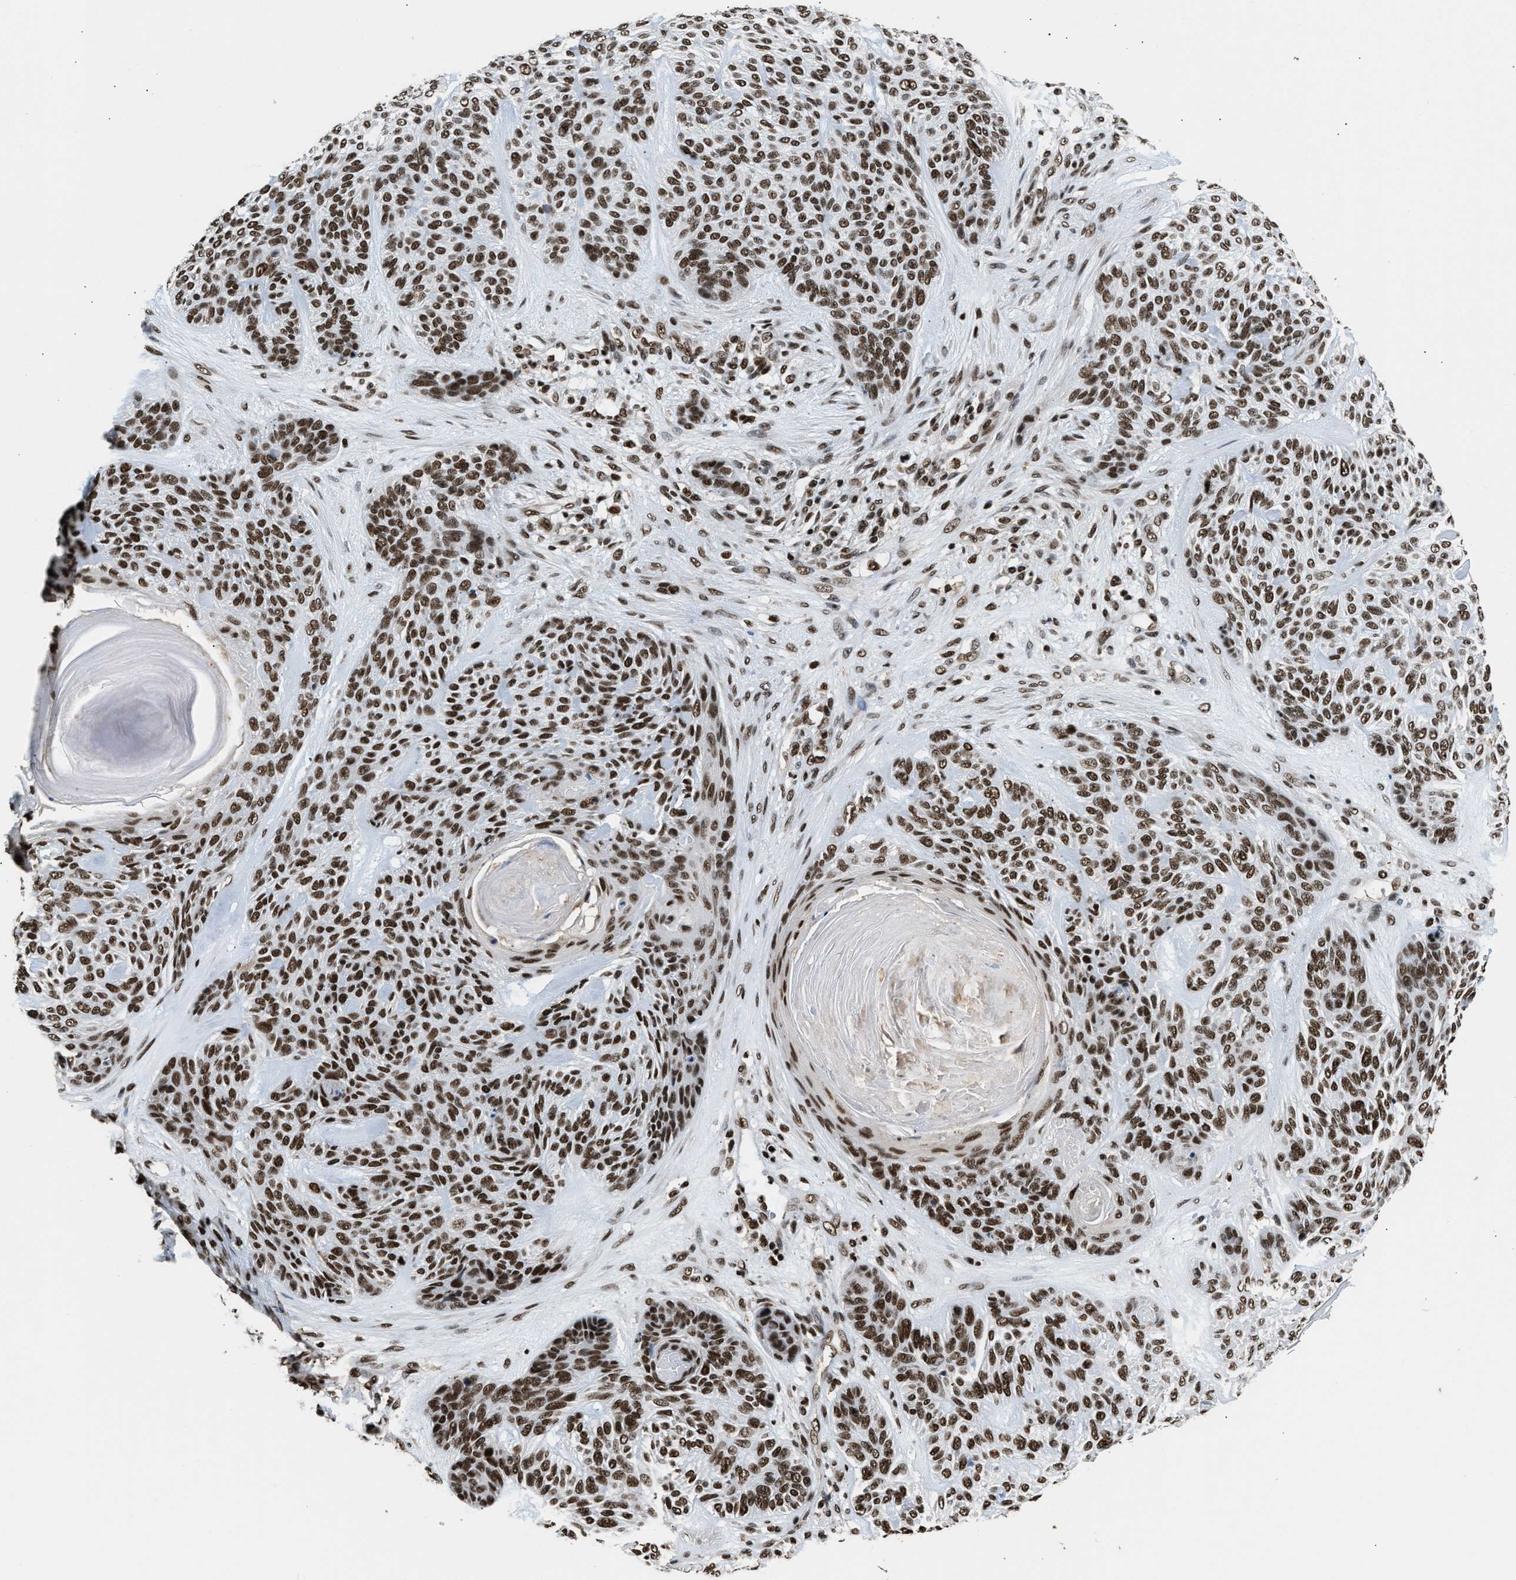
{"staining": {"intensity": "strong", "quantity": ">75%", "location": "nuclear"}, "tissue": "skin cancer", "cell_type": "Tumor cells", "image_type": "cancer", "snomed": [{"axis": "morphology", "description": "Basal cell carcinoma"}, {"axis": "topography", "description": "Skin"}], "caption": "IHC of human skin cancer (basal cell carcinoma) exhibits high levels of strong nuclear staining in approximately >75% of tumor cells.", "gene": "RAD21", "patient": {"sex": "male", "age": 55}}